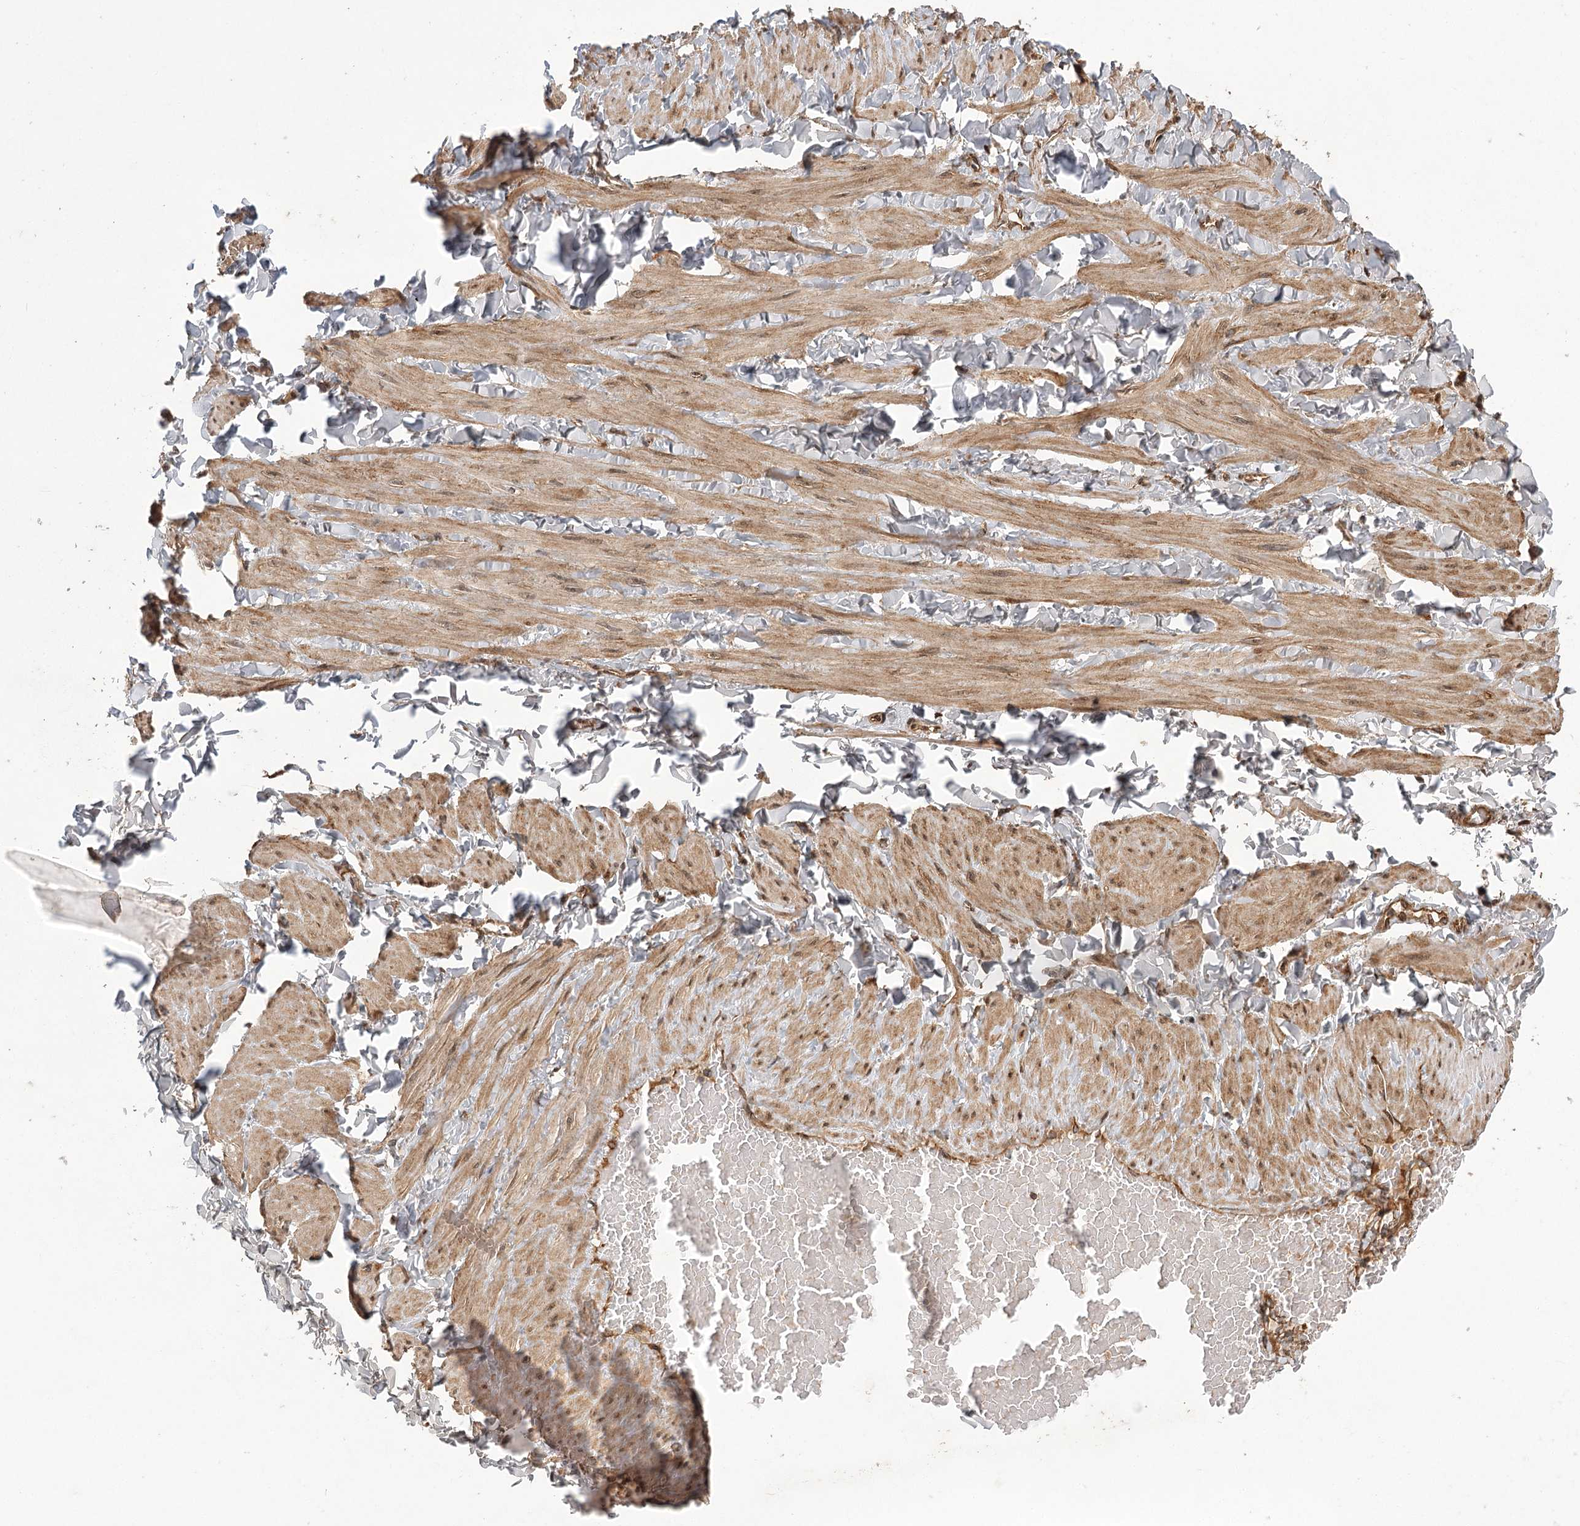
{"staining": {"intensity": "moderate", "quantity": ">75%", "location": "cytoplasmic/membranous"}, "tissue": "soft tissue", "cell_type": "Fibroblasts", "image_type": "normal", "snomed": [{"axis": "morphology", "description": "Normal tissue, NOS"}, {"axis": "topography", "description": "Adipose tissue"}, {"axis": "topography", "description": "Vascular tissue"}, {"axis": "topography", "description": "Peripheral nerve tissue"}], "caption": "A micrograph of human soft tissue stained for a protein displays moderate cytoplasmic/membranous brown staining in fibroblasts.", "gene": "LSS", "patient": {"sex": "male", "age": 25}}